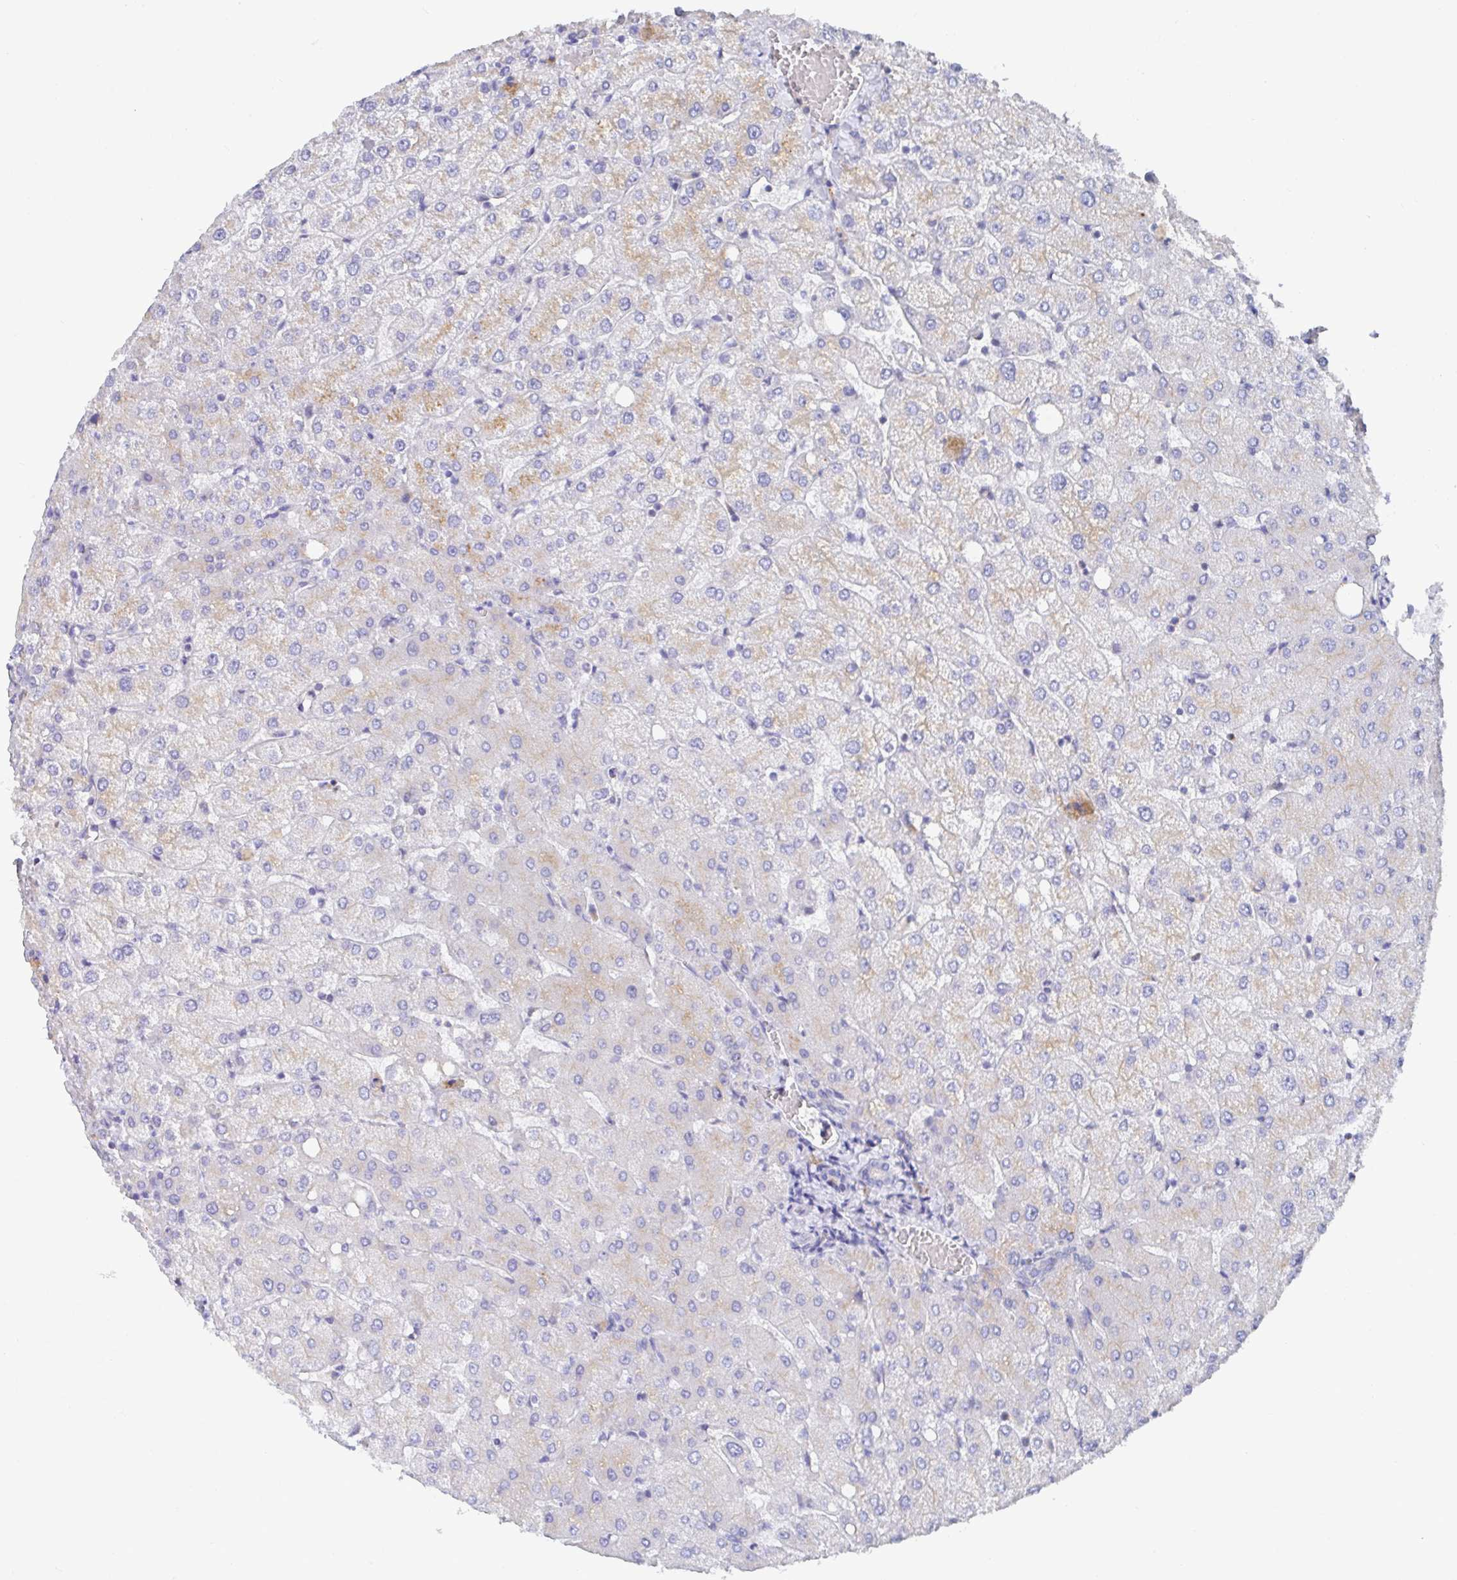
{"staining": {"intensity": "negative", "quantity": "none", "location": "none"}, "tissue": "liver", "cell_type": "Cholangiocytes", "image_type": "normal", "snomed": [{"axis": "morphology", "description": "Normal tissue, NOS"}, {"axis": "topography", "description": "Liver"}], "caption": "Immunohistochemistry (IHC) photomicrograph of unremarkable human liver stained for a protein (brown), which exhibits no expression in cholangiocytes. (Immunohistochemistry, brightfield microscopy, high magnification).", "gene": "TAS2R39", "patient": {"sex": "female", "age": 54}}